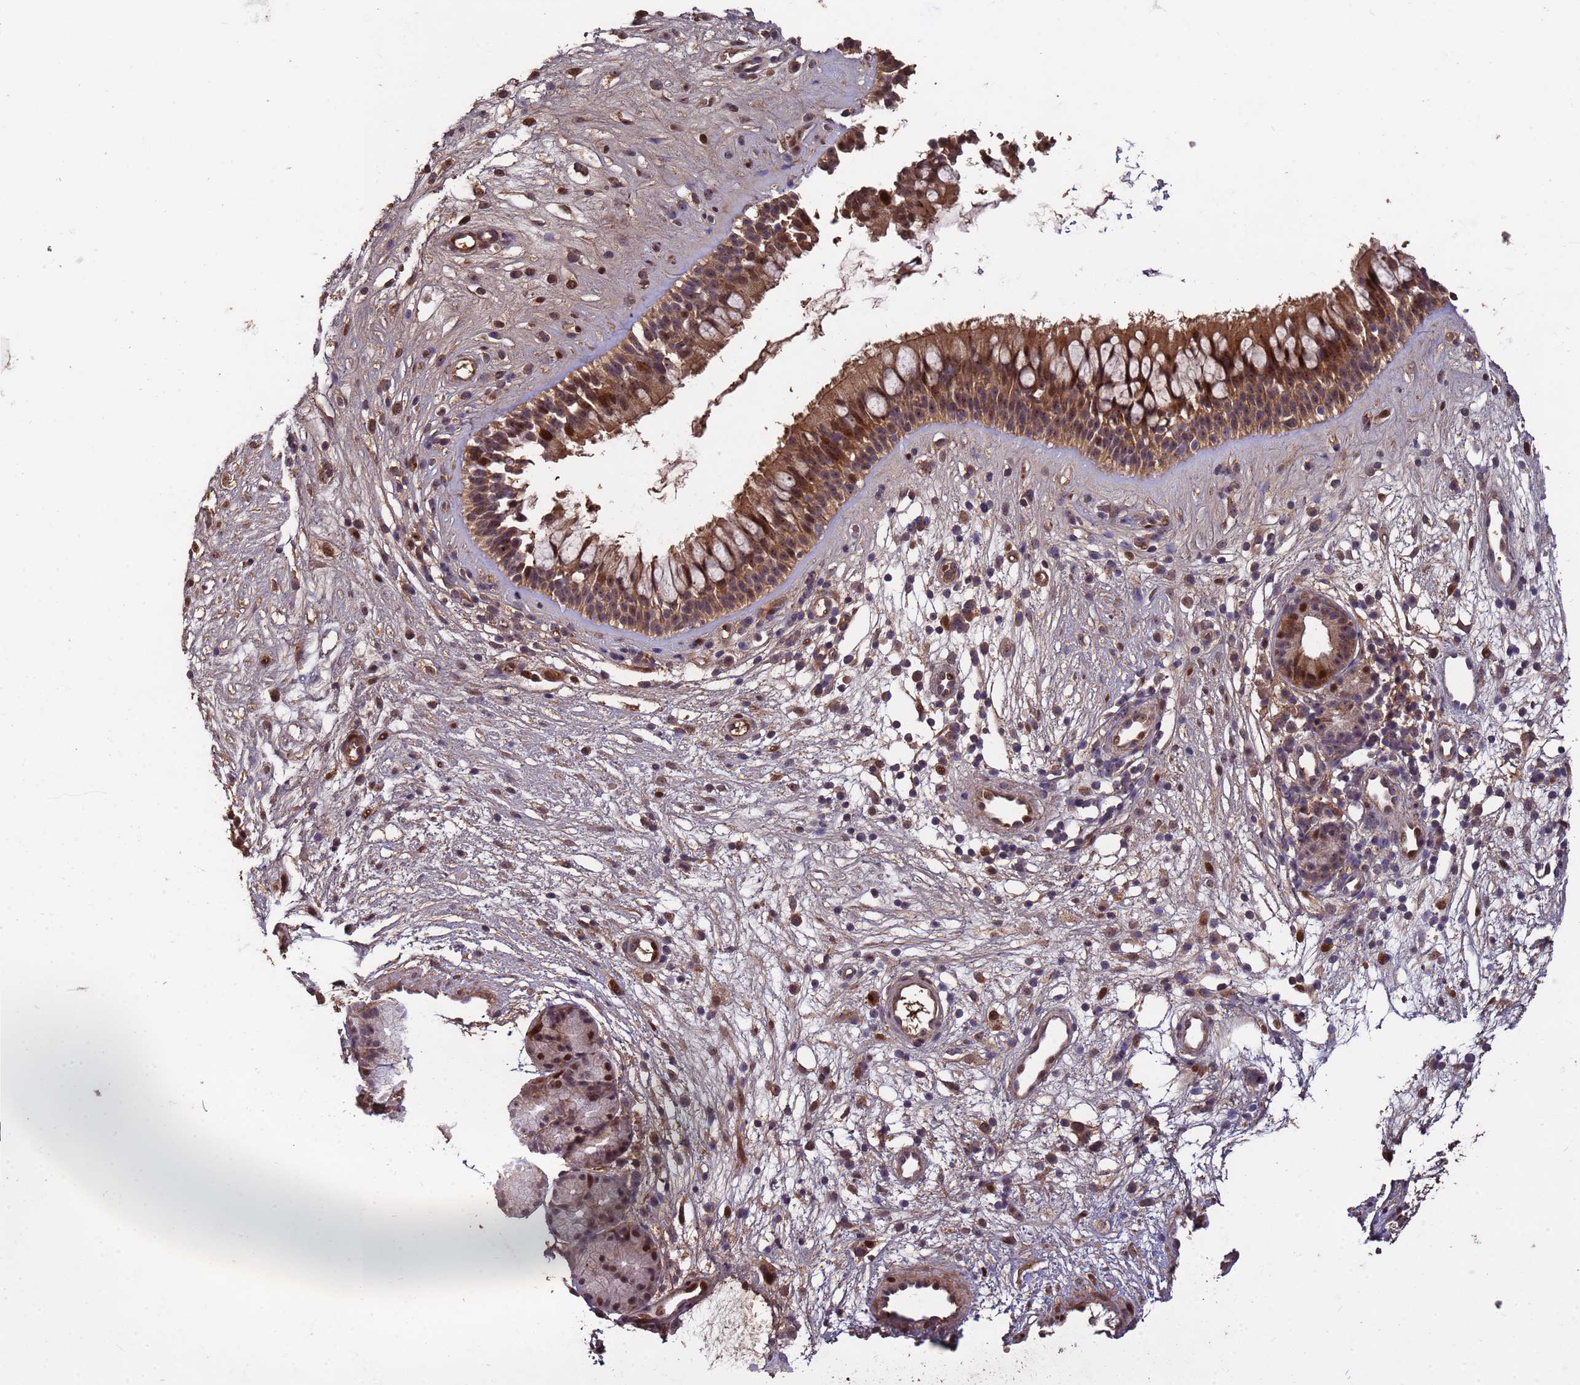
{"staining": {"intensity": "moderate", "quantity": ">75%", "location": "cytoplasmic/membranous,nuclear"}, "tissue": "nasopharynx", "cell_type": "Respiratory epithelial cells", "image_type": "normal", "snomed": [{"axis": "morphology", "description": "Normal tissue, NOS"}, {"axis": "topography", "description": "Nasopharynx"}], "caption": "This image reveals normal nasopharynx stained with IHC to label a protein in brown. The cytoplasmic/membranous,nuclear of respiratory epithelial cells show moderate positivity for the protein. Nuclei are counter-stained blue.", "gene": "CCDC184", "patient": {"sex": "male", "age": 32}}